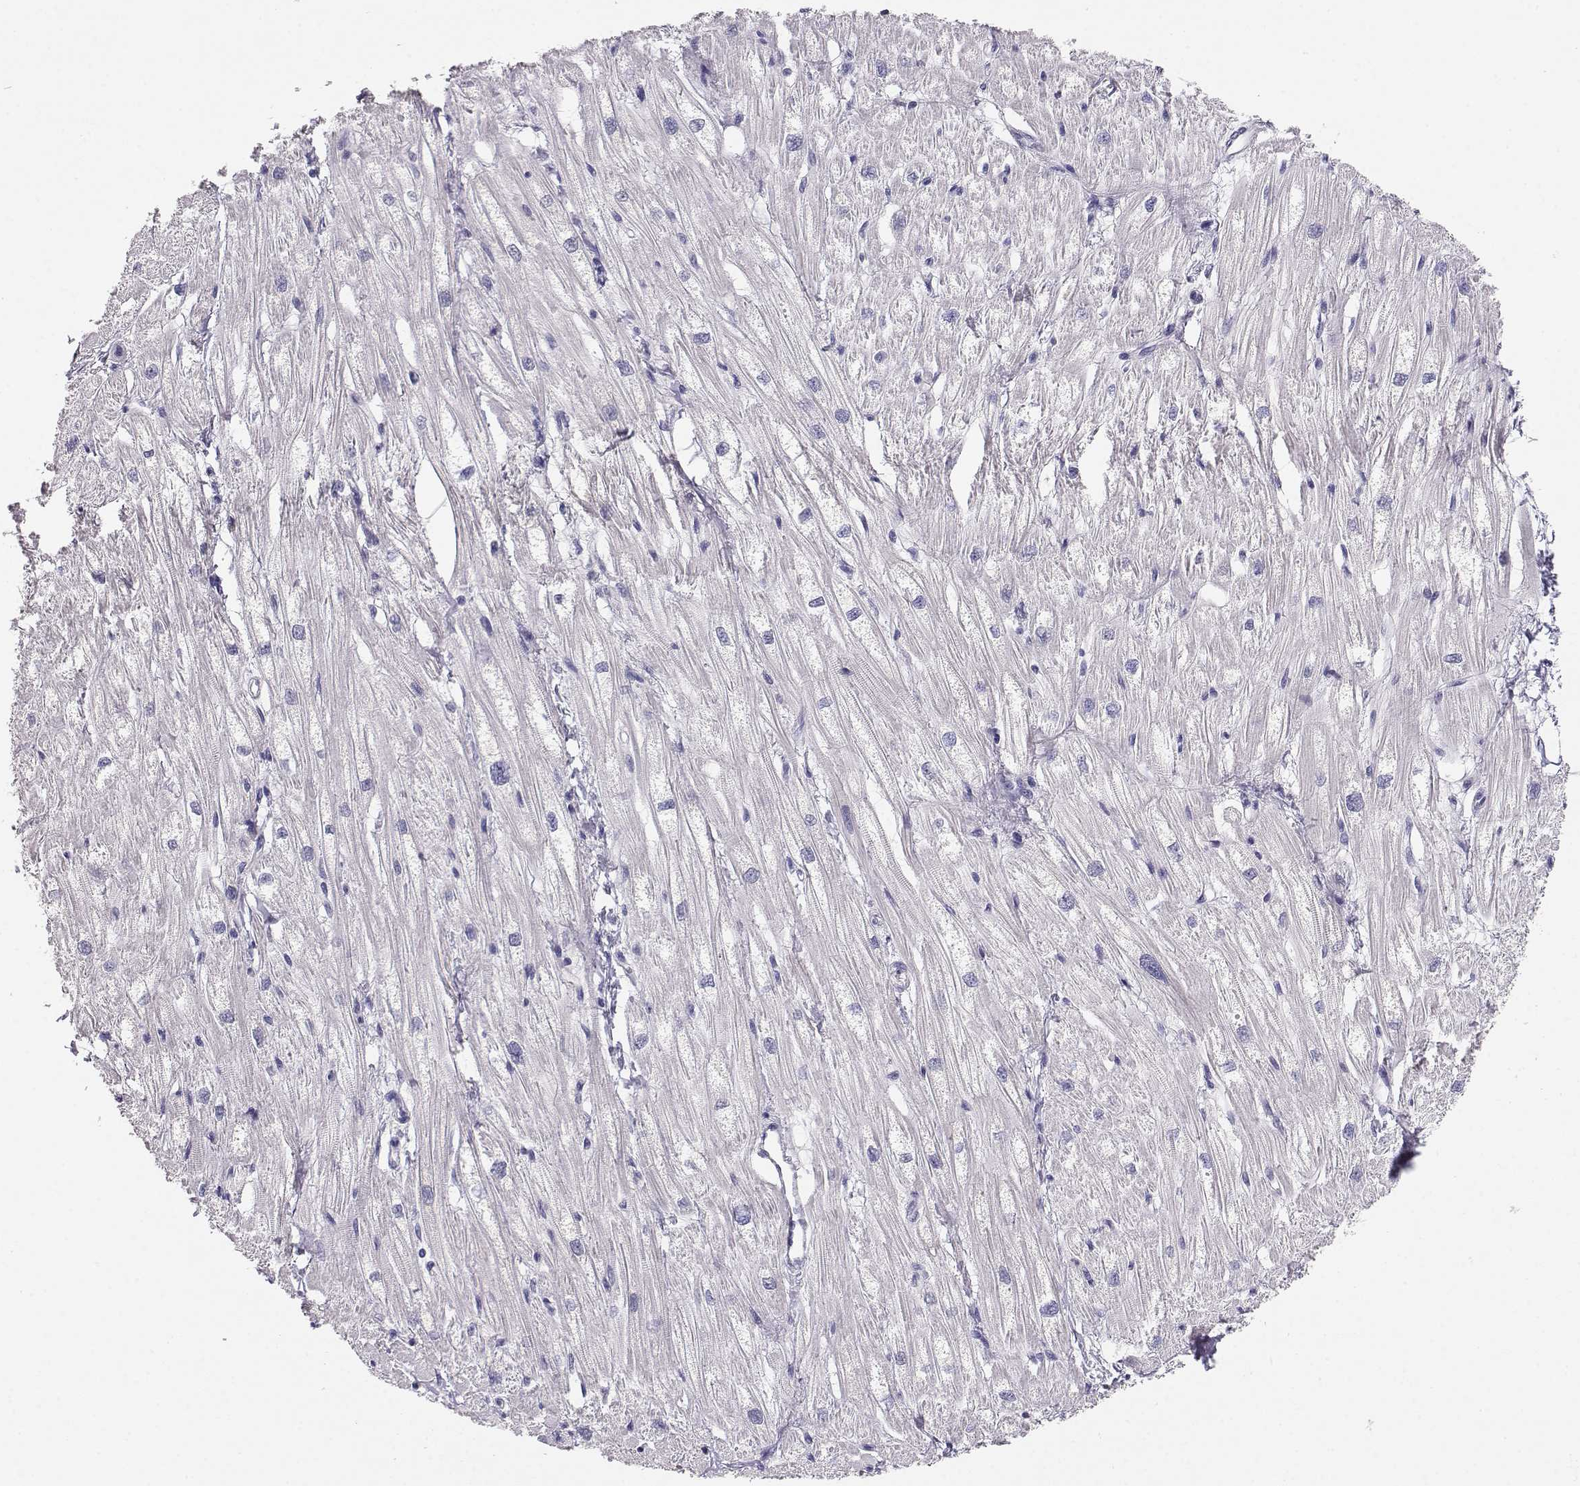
{"staining": {"intensity": "negative", "quantity": "none", "location": "none"}, "tissue": "heart muscle", "cell_type": "Cardiomyocytes", "image_type": "normal", "snomed": [{"axis": "morphology", "description": "Normal tissue, NOS"}, {"axis": "topography", "description": "Heart"}], "caption": "Cardiomyocytes show no significant staining in normal heart muscle.", "gene": "CDHR1", "patient": {"sex": "male", "age": 61}}